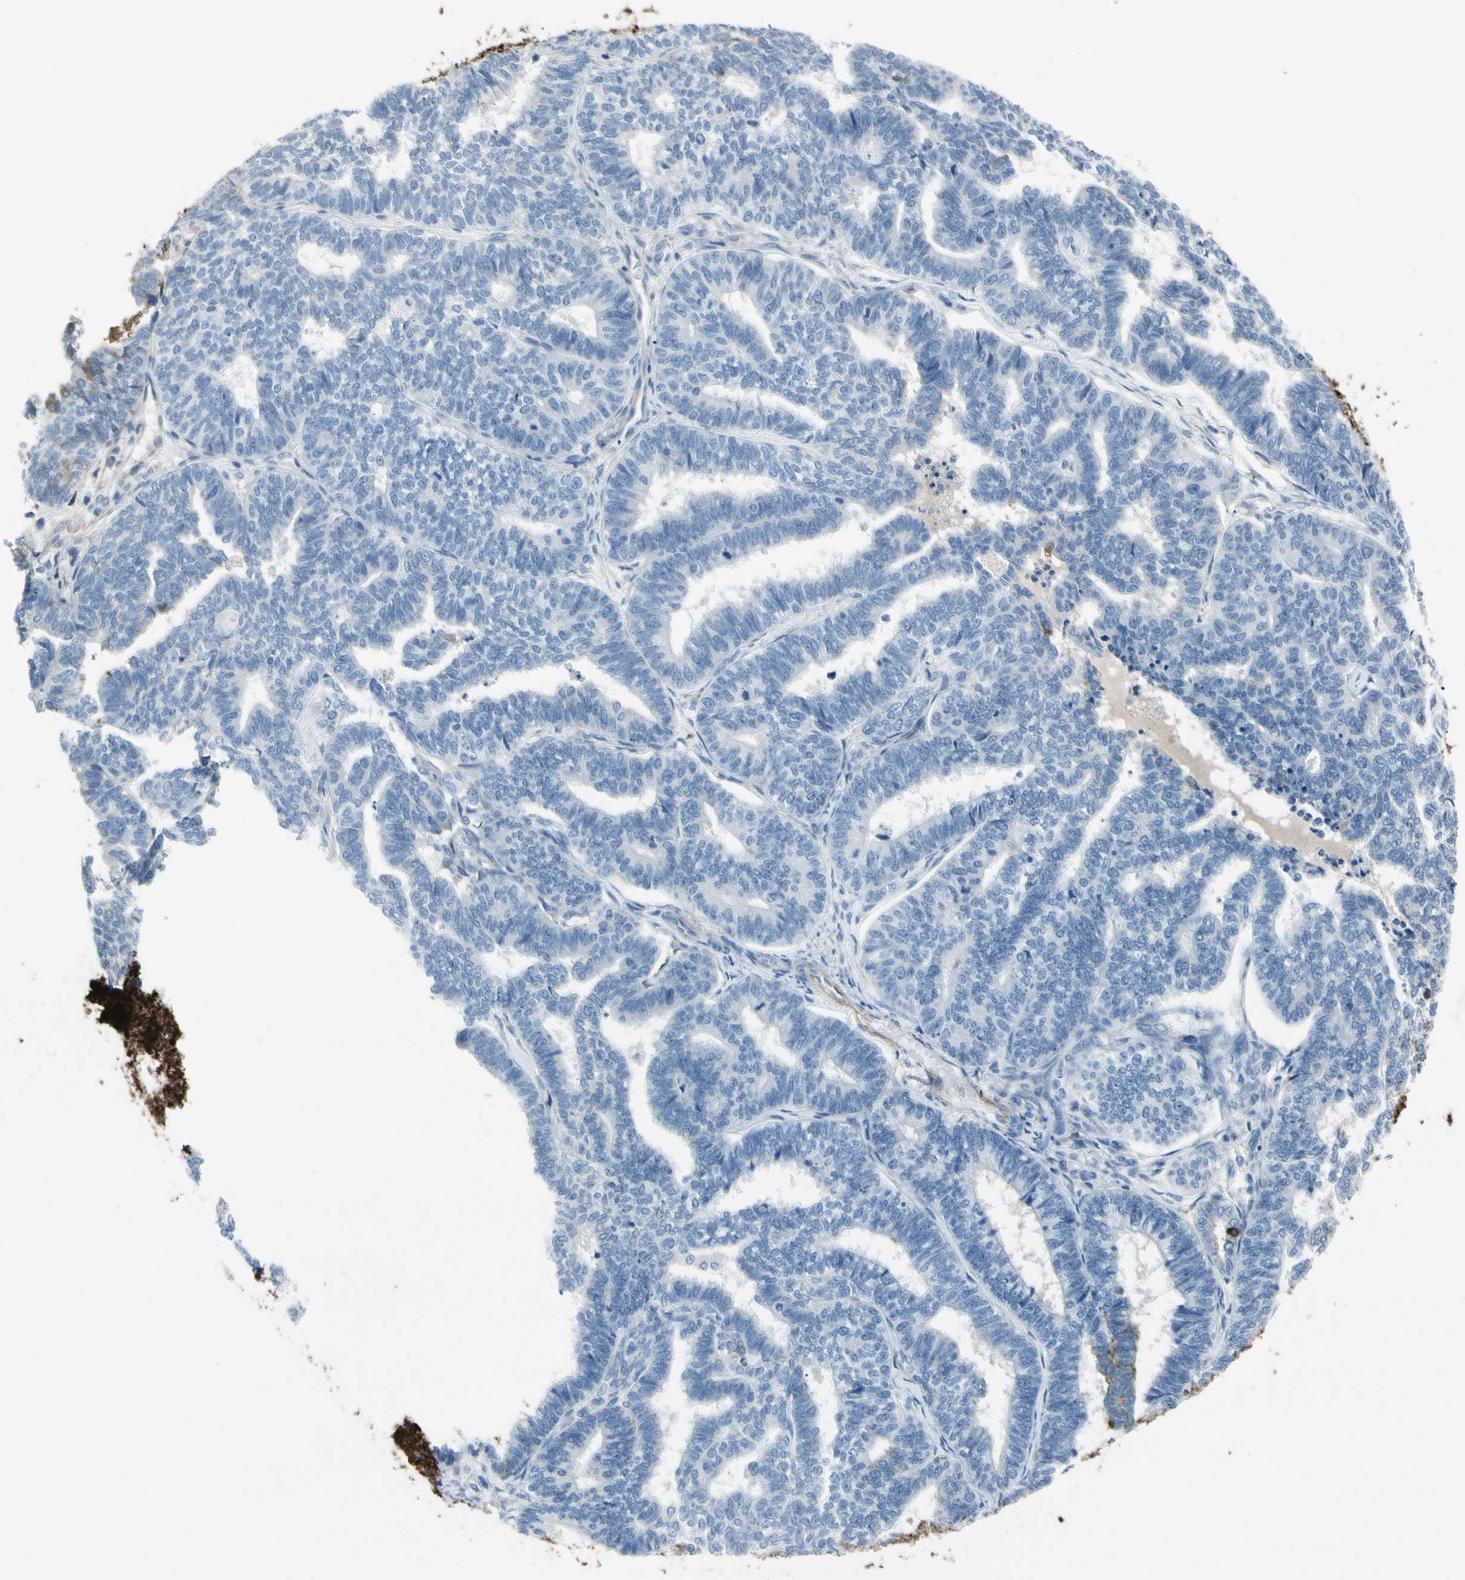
{"staining": {"intensity": "negative", "quantity": "none", "location": "none"}, "tissue": "endometrial cancer", "cell_type": "Tumor cells", "image_type": "cancer", "snomed": [{"axis": "morphology", "description": "Adenocarcinoma, NOS"}, {"axis": "topography", "description": "Endometrium"}], "caption": "There is no significant staining in tumor cells of endometrial cancer (adenocarcinoma).", "gene": "PIGR", "patient": {"sex": "female", "age": 70}}